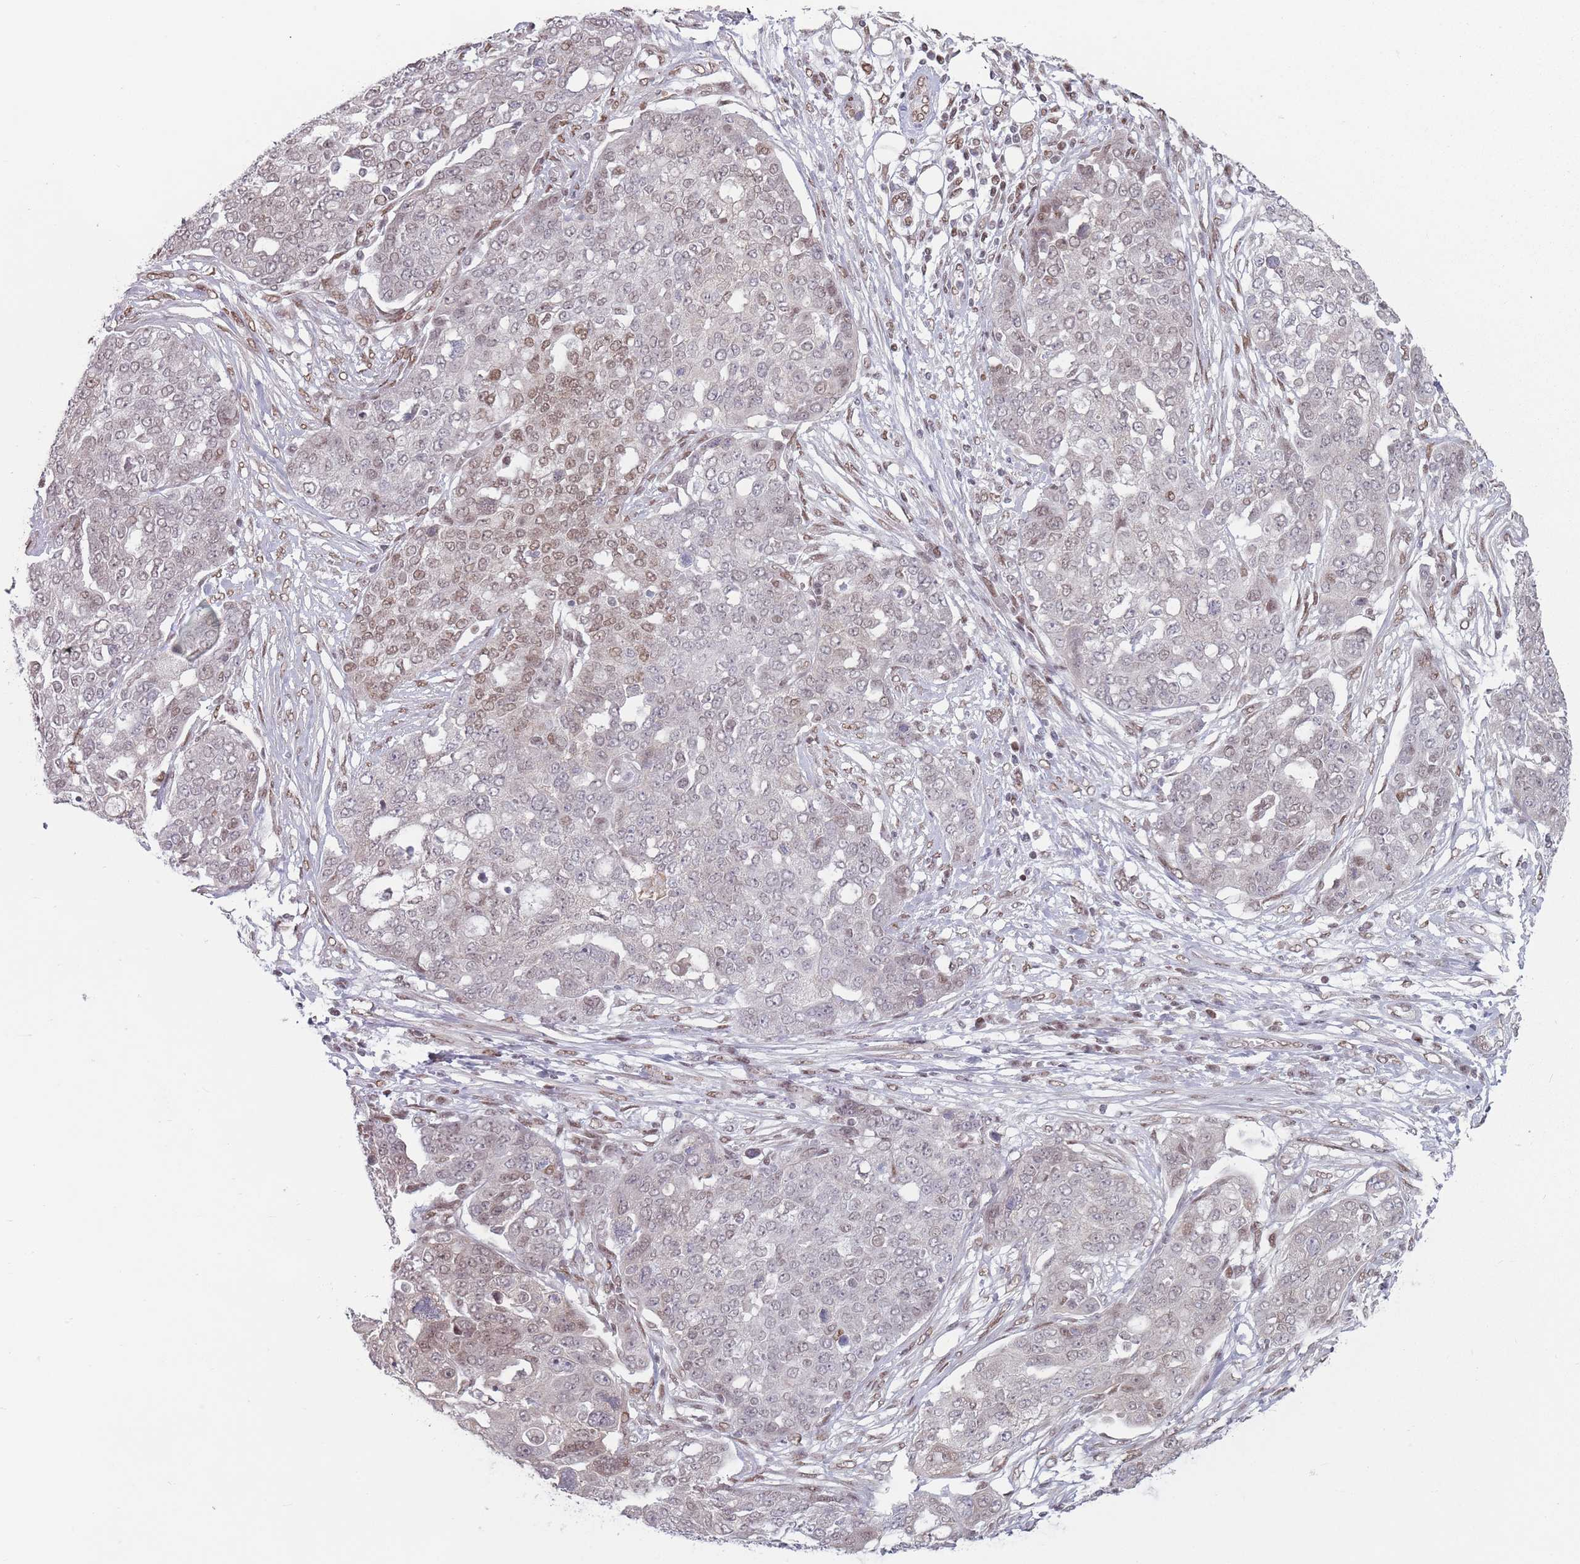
{"staining": {"intensity": "moderate", "quantity": "<25%", "location": "nuclear"}, "tissue": "ovarian cancer", "cell_type": "Tumor cells", "image_type": "cancer", "snomed": [{"axis": "morphology", "description": "Cystadenocarcinoma, serous, NOS"}, {"axis": "topography", "description": "Soft tissue"}, {"axis": "topography", "description": "Ovary"}], "caption": "A brown stain highlights moderate nuclear expression of a protein in serous cystadenocarcinoma (ovarian) tumor cells. (Brightfield microscopy of DAB IHC at high magnification).", "gene": "SH3BGRL2", "patient": {"sex": "female", "age": 57}}